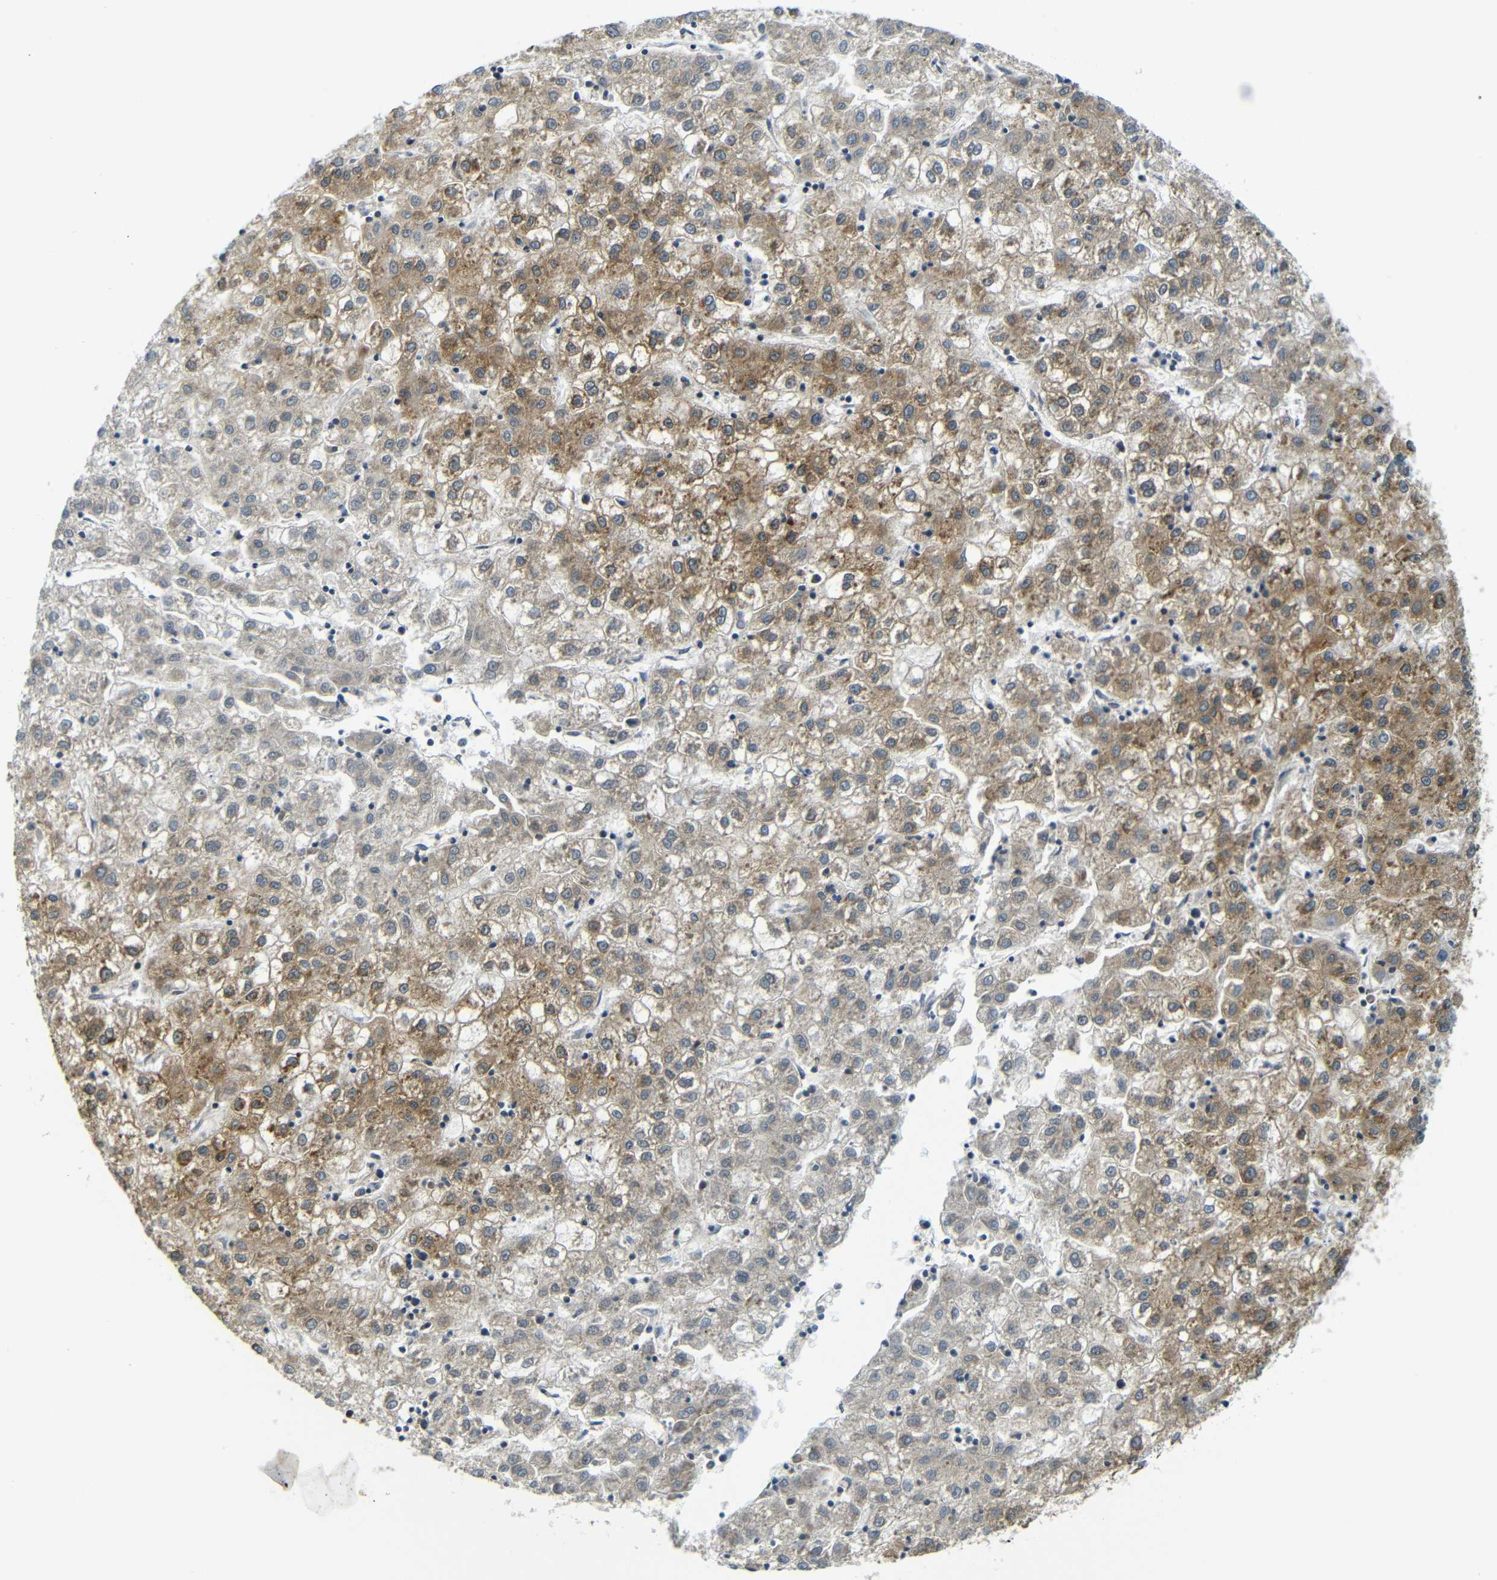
{"staining": {"intensity": "moderate", "quantity": "25%-75%", "location": "cytoplasmic/membranous"}, "tissue": "liver cancer", "cell_type": "Tumor cells", "image_type": "cancer", "snomed": [{"axis": "morphology", "description": "Carcinoma, Hepatocellular, NOS"}, {"axis": "topography", "description": "Liver"}], "caption": "Protein expression analysis of human liver cancer reveals moderate cytoplasmic/membranous positivity in approximately 25%-75% of tumor cells. (DAB (3,3'-diaminobenzidine) IHC, brown staining for protein, blue staining for nuclei).", "gene": "VAPB", "patient": {"sex": "male", "age": 72}}